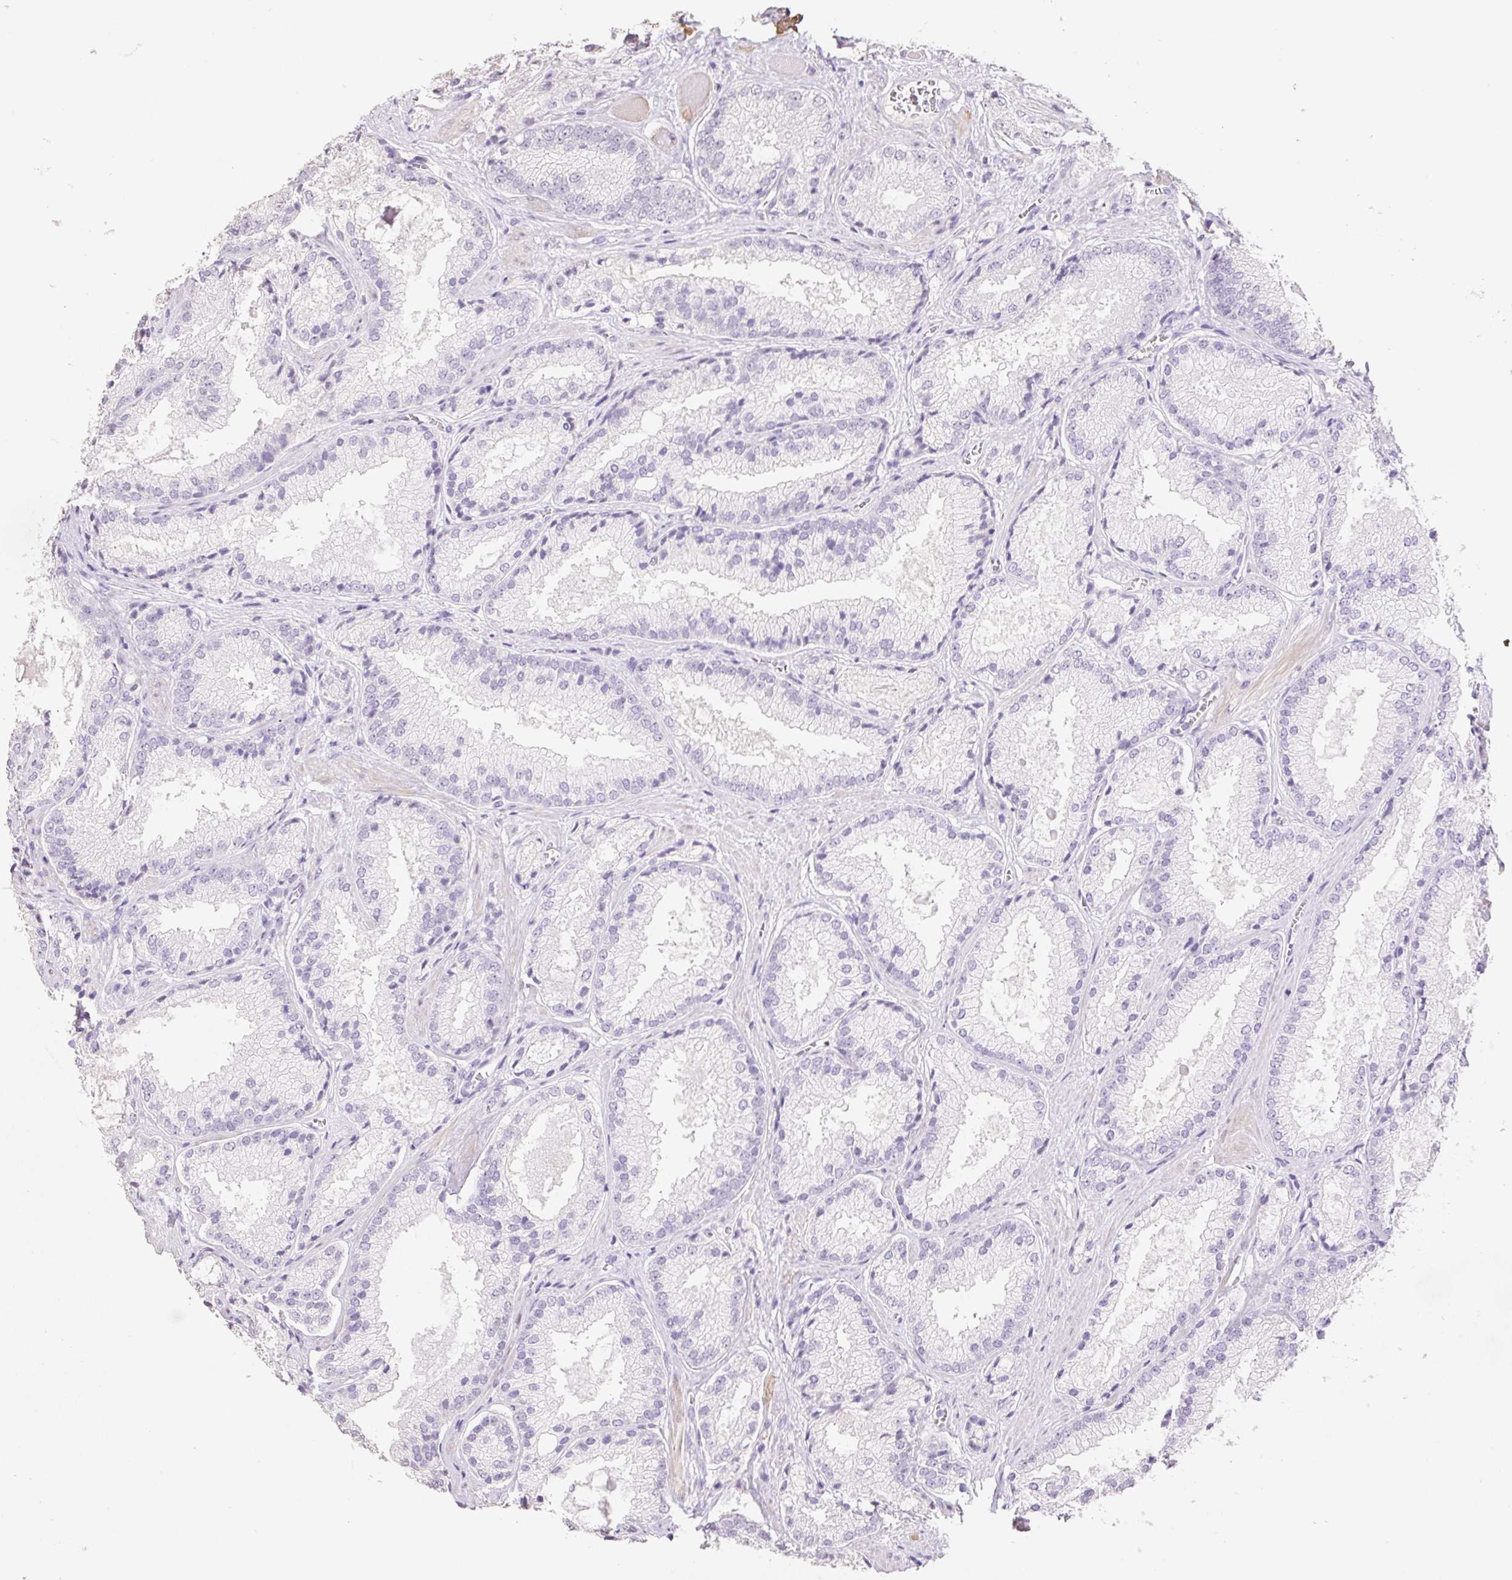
{"staining": {"intensity": "negative", "quantity": "none", "location": "none"}, "tissue": "prostate cancer", "cell_type": "Tumor cells", "image_type": "cancer", "snomed": [{"axis": "morphology", "description": "Adenocarcinoma, High grade"}, {"axis": "topography", "description": "Prostate"}], "caption": "A histopathology image of high-grade adenocarcinoma (prostate) stained for a protein displays no brown staining in tumor cells.", "gene": "HCRTR2", "patient": {"sex": "male", "age": 68}}